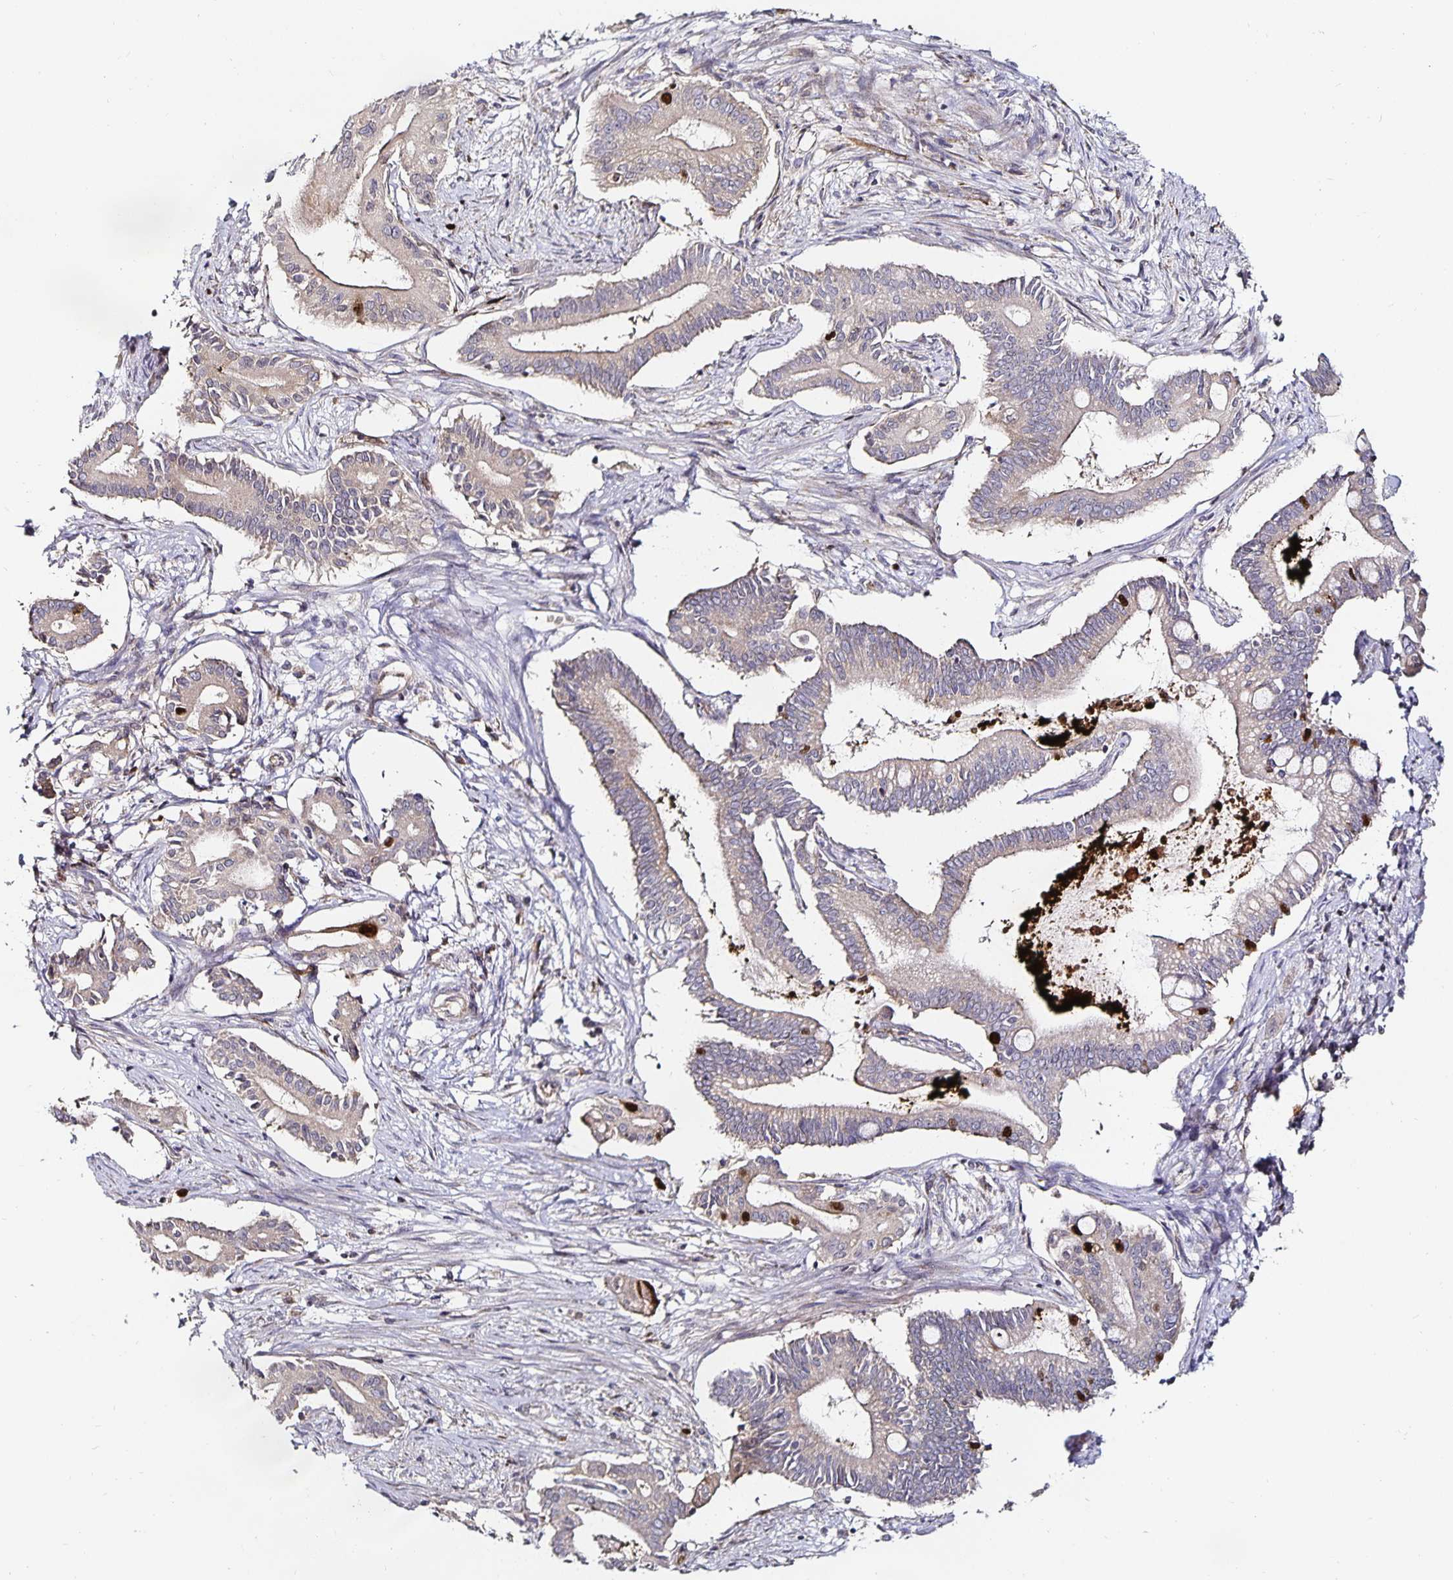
{"staining": {"intensity": "strong", "quantity": "<25%", "location": "nuclear"}, "tissue": "pancreatic cancer", "cell_type": "Tumor cells", "image_type": "cancer", "snomed": [{"axis": "morphology", "description": "Adenocarcinoma, NOS"}, {"axis": "topography", "description": "Pancreas"}], "caption": "Immunohistochemistry (IHC) of human pancreatic cancer (adenocarcinoma) displays medium levels of strong nuclear positivity in about <25% of tumor cells.", "gene": "ANLN", "patient": {"sex": "female", "age": 68}}